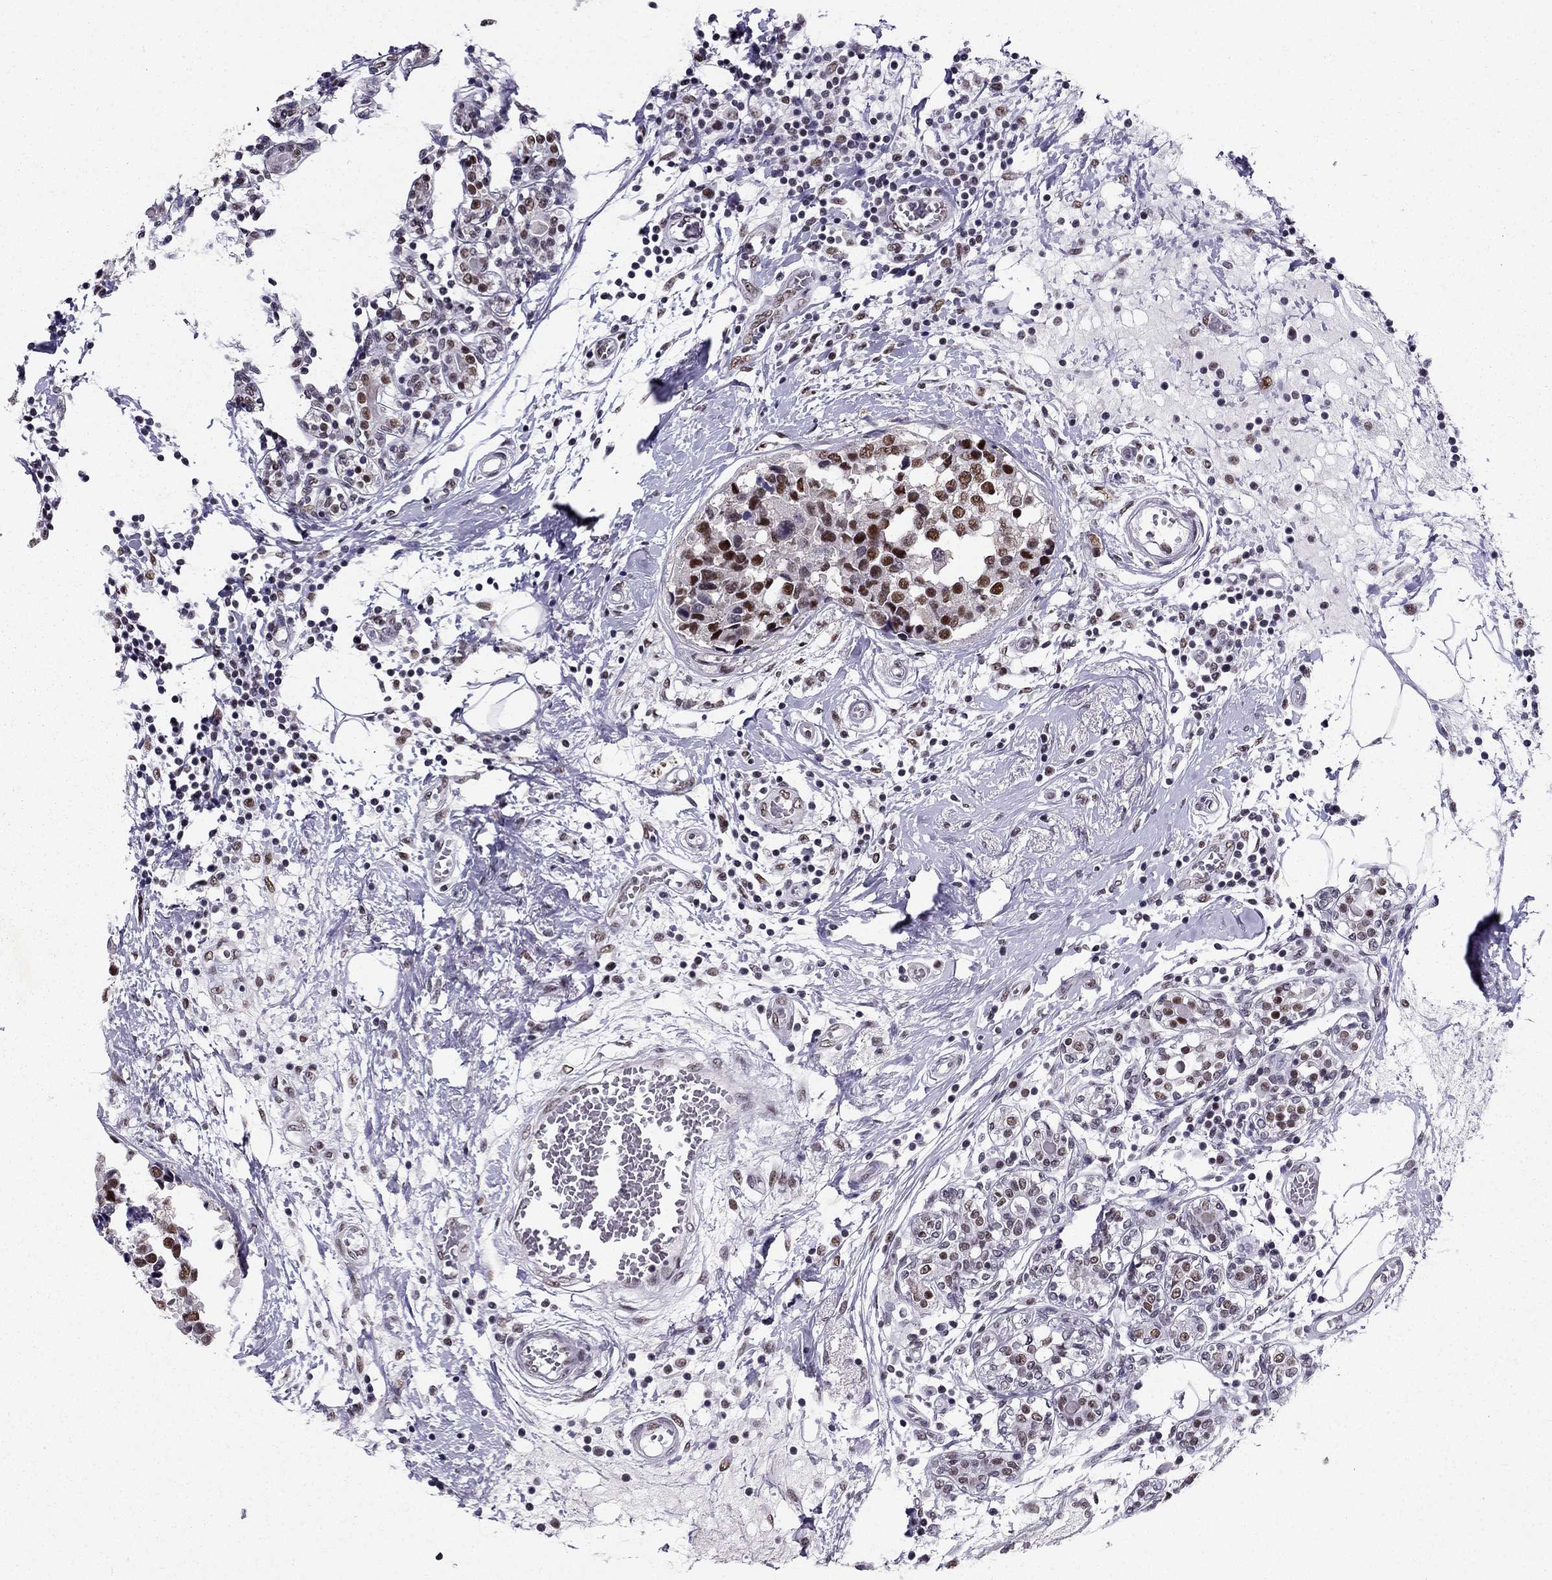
{"staining": {"intensity": "strong", "quantity": "<25%", "location": "nuclear"}, "tissue": "breast cancer", "cell_type": "Tumor cells", "image_type": "cancer", "snomed": [{"axis": "morphology", "description": "Lobular carcinoma"}, {"axis": "topography", "description": "Breast"}], "caption": "Human breast cancer (lobular carcinoma) stained for a protein (brown) demonstrates strong nuclear positive positivity in approximately <25% of tumor cells.", "gene": "ZNF420", "patient": {"sex": "female", "age": 59}}